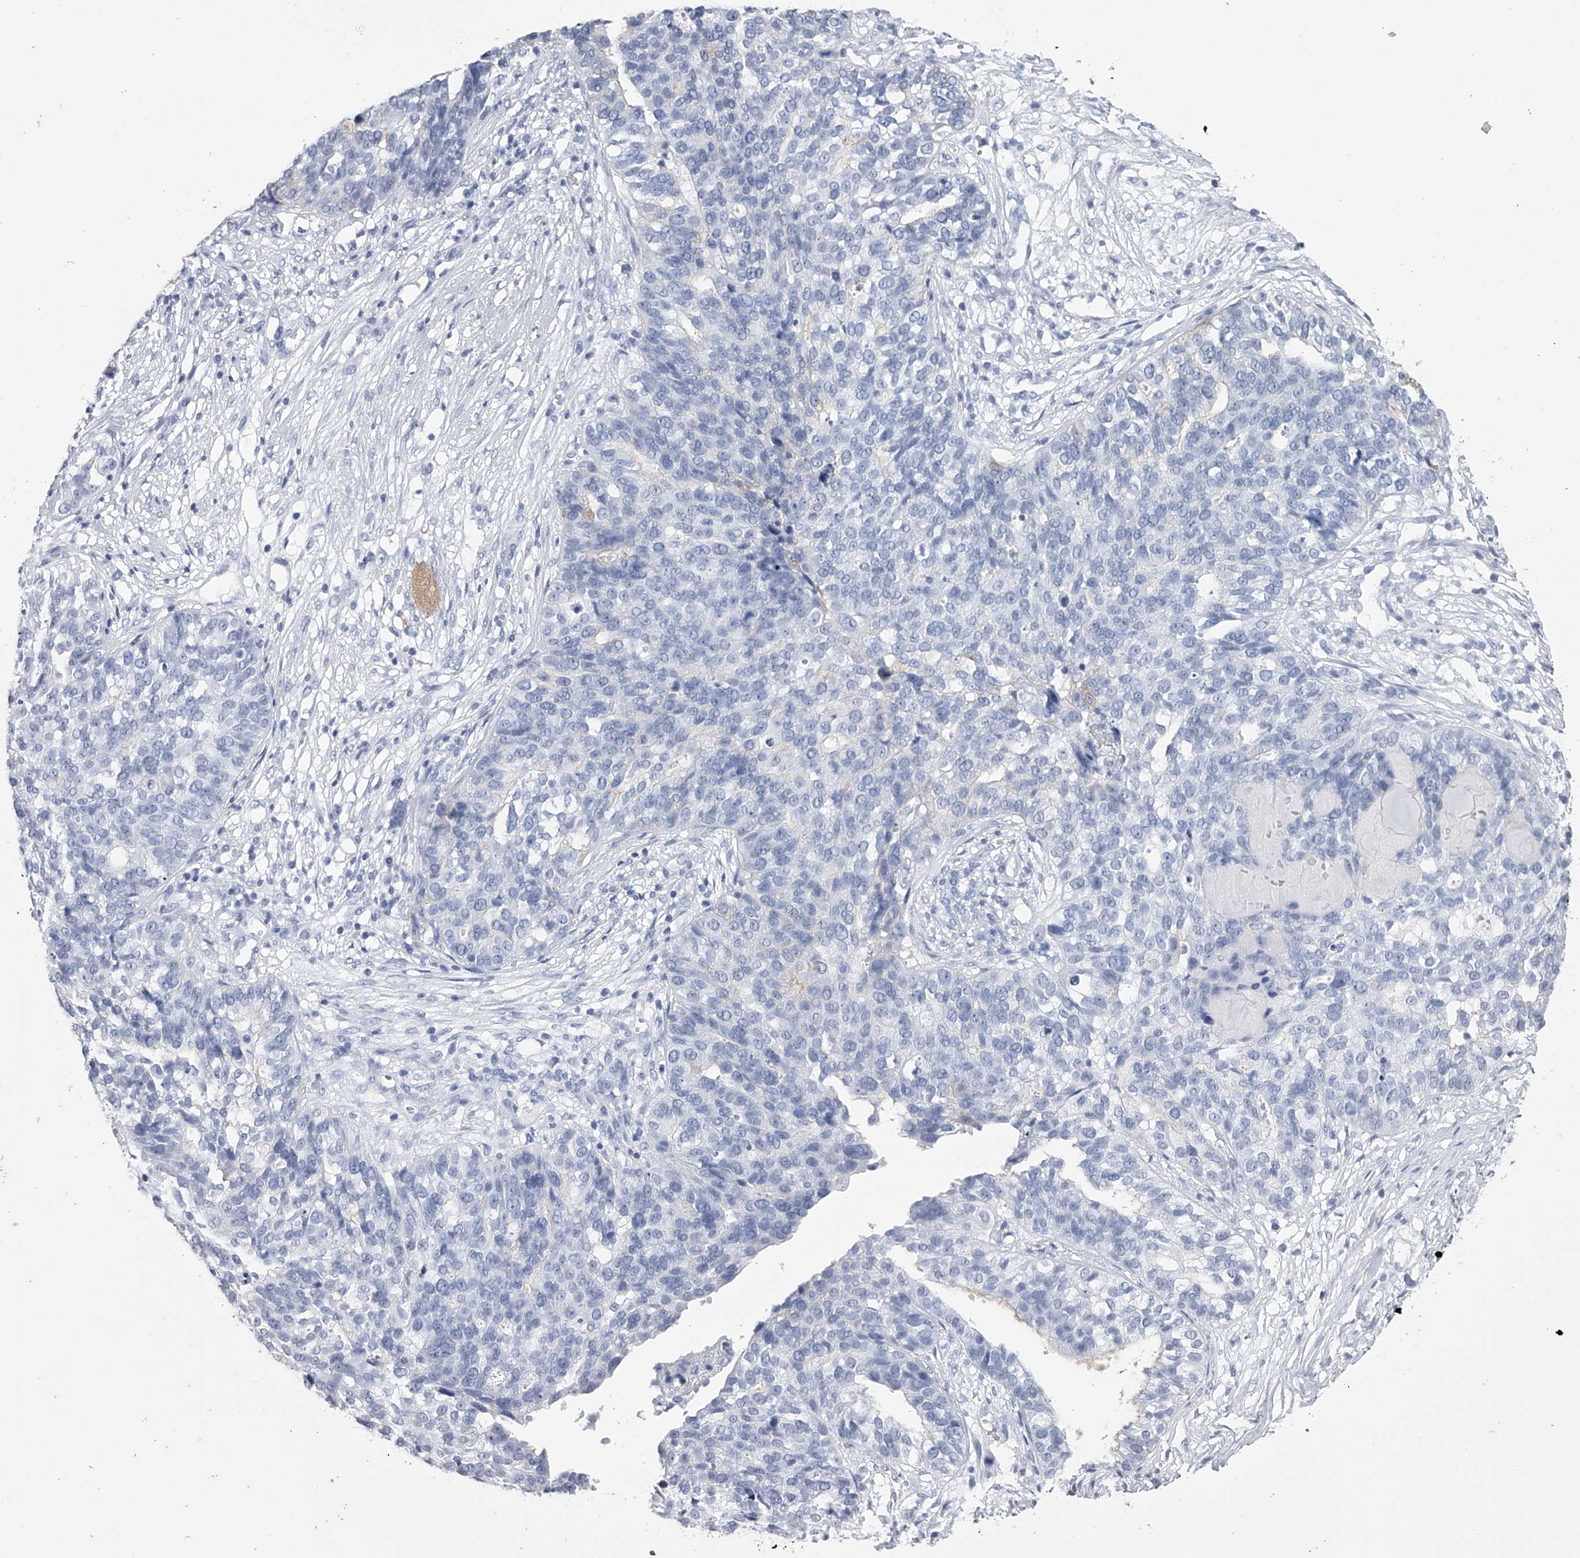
{"staining": {"intensity": "negative", "quantity": "none", "location": "none"}, "tissue": "ovarian cancer", "cell_type": "Tumor cells", "image_type": "cancer", "snomed": [{"axis": "morphology", "description": "Cystadenocarcinoma, serous, NOS"}, {"axis": "topography", "description": "Ovary"}], "caption": "A photomicrograph of ovarian cancer stained for a protein demonstrates no brown staining in tumor cells.", "gene": "TASP1", "patient": {"sex": "female", "age": 59}}